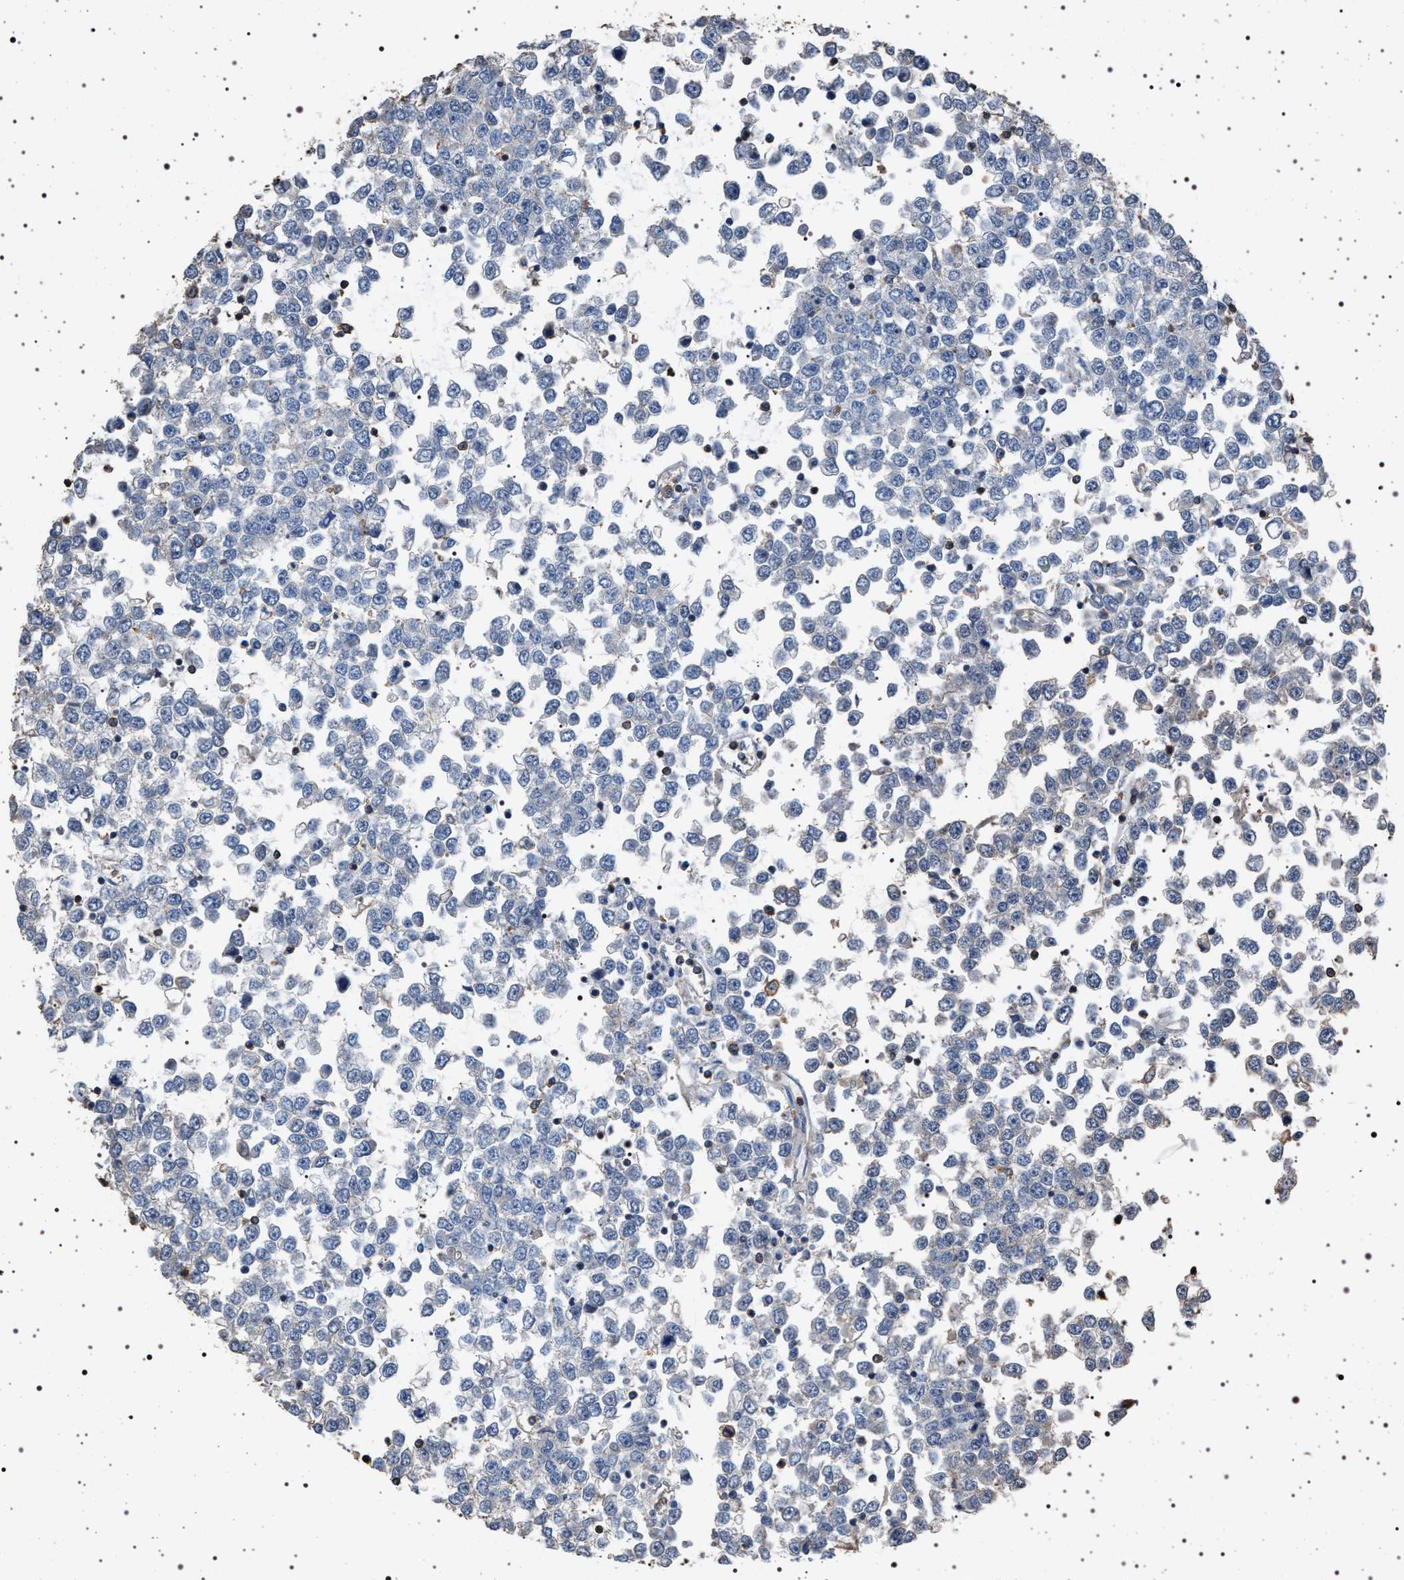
{"staining": {"intensity": "negative", "quantity": "none", "location": "none"}, "tissue": "testis cancer", "cell_type": "Tumor cells", "image_type": "cancer", "snomed": [{"axis": "morphology", "description": "Seminoma, NOS"}, {"axis": "topography", "description": "Testis"}], "caption": "Tumor cells show no significant expression in testis cancer (seminoma).", "gene": "SMAP2", "patient": {"sex": "male", "age": 65}}